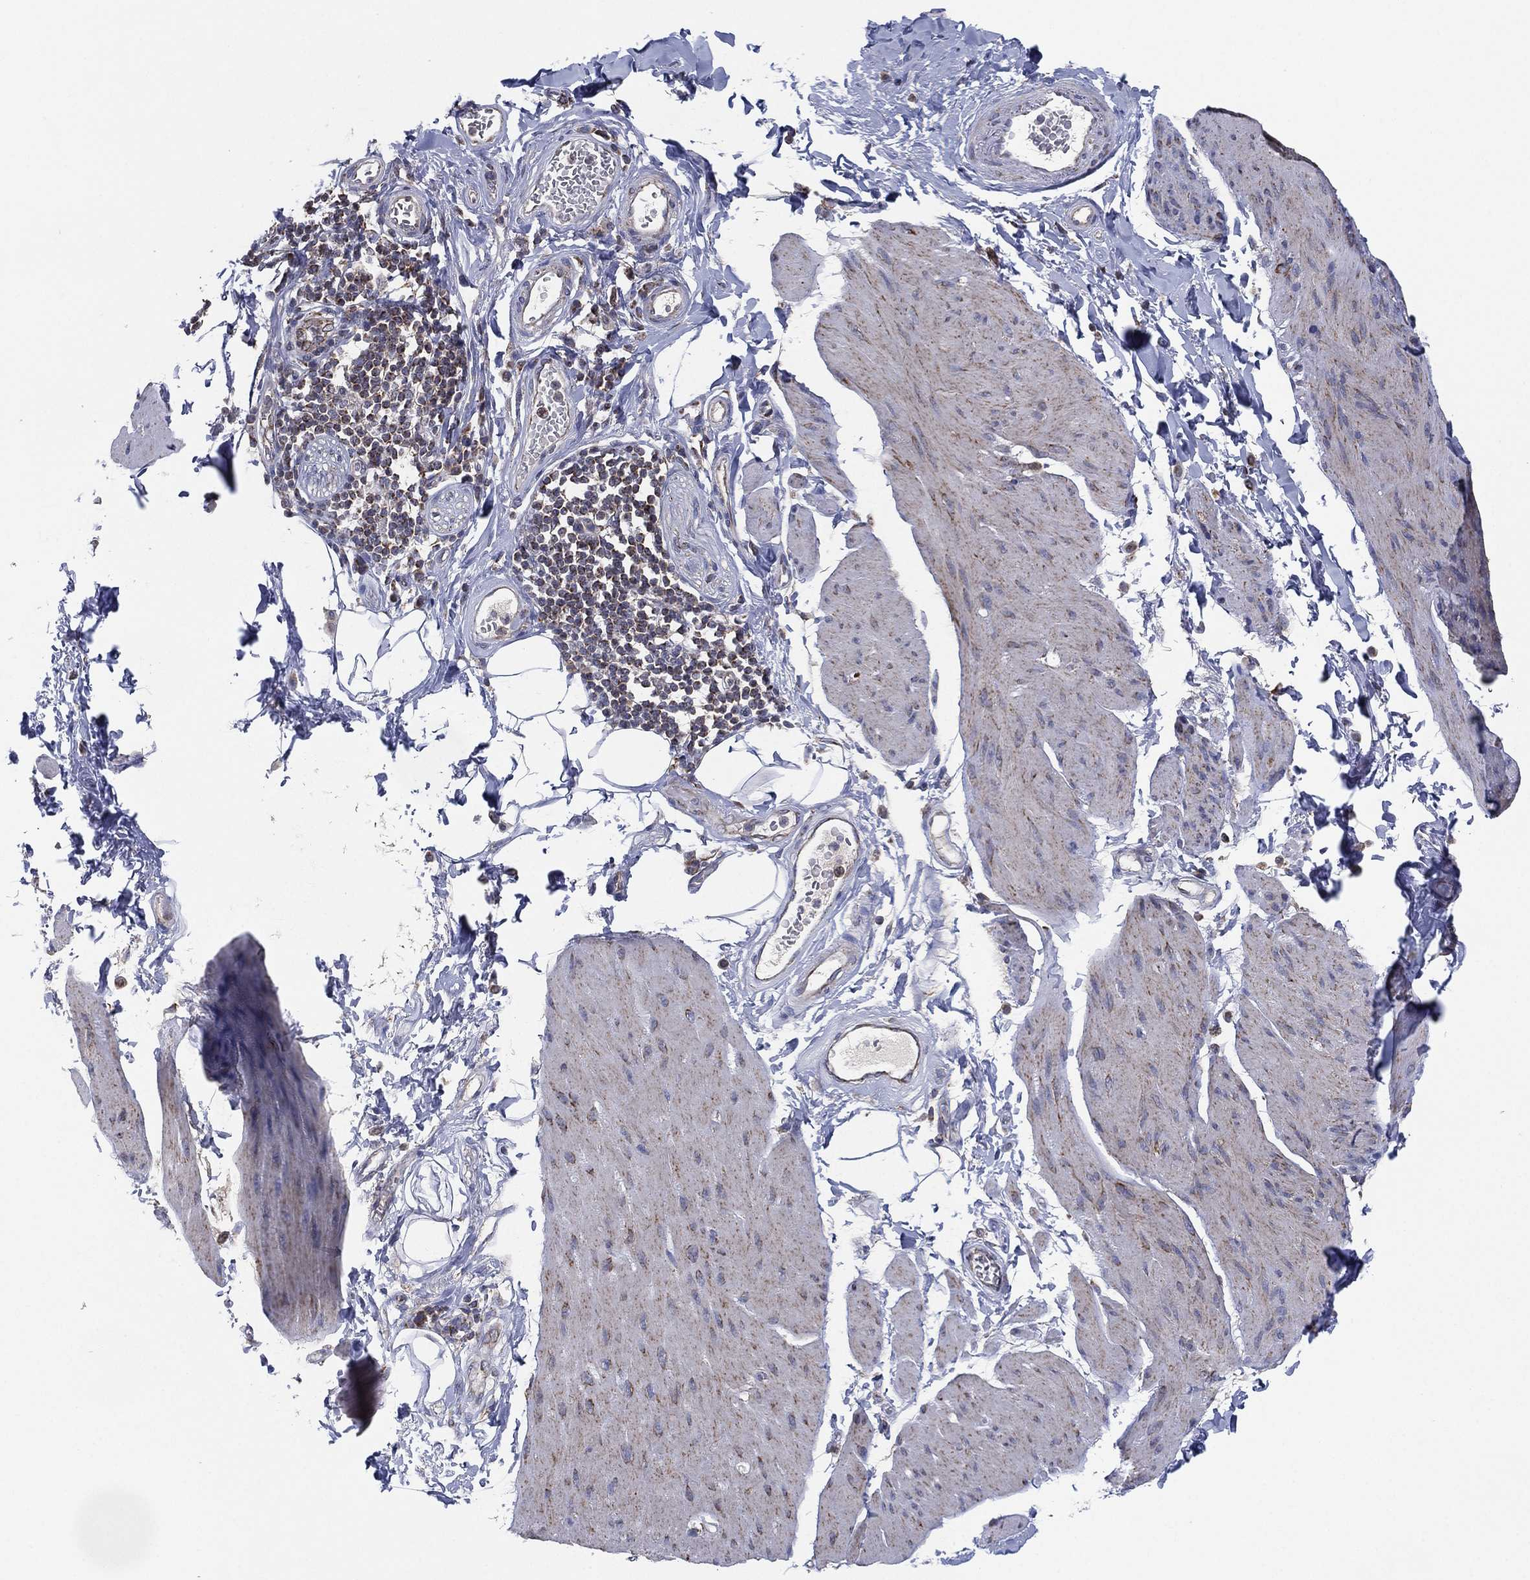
{"staining": {"intensity": "negative", "quantity": "none", "location": "none"}, "tissue": "smooth muscle", "cell_type": "Smooth muscle cells", "image_type": "normal", "snomed": [{"axis": "morphology", "description": "Normal tissue, NOS"}, {"axis": "topography", "description": "Adipose tissue"}, {"axis": "topography", "description": "Smooth muscle"}, {"axis": "topography", "description": "Peripheral nerve tissue"}], "caption": "Smooth muscle cells show no significant protein positivity in unremarkable smooth muscle.", "gene": "PSMG4", "patient": {"sex": "male", "age": 83}}